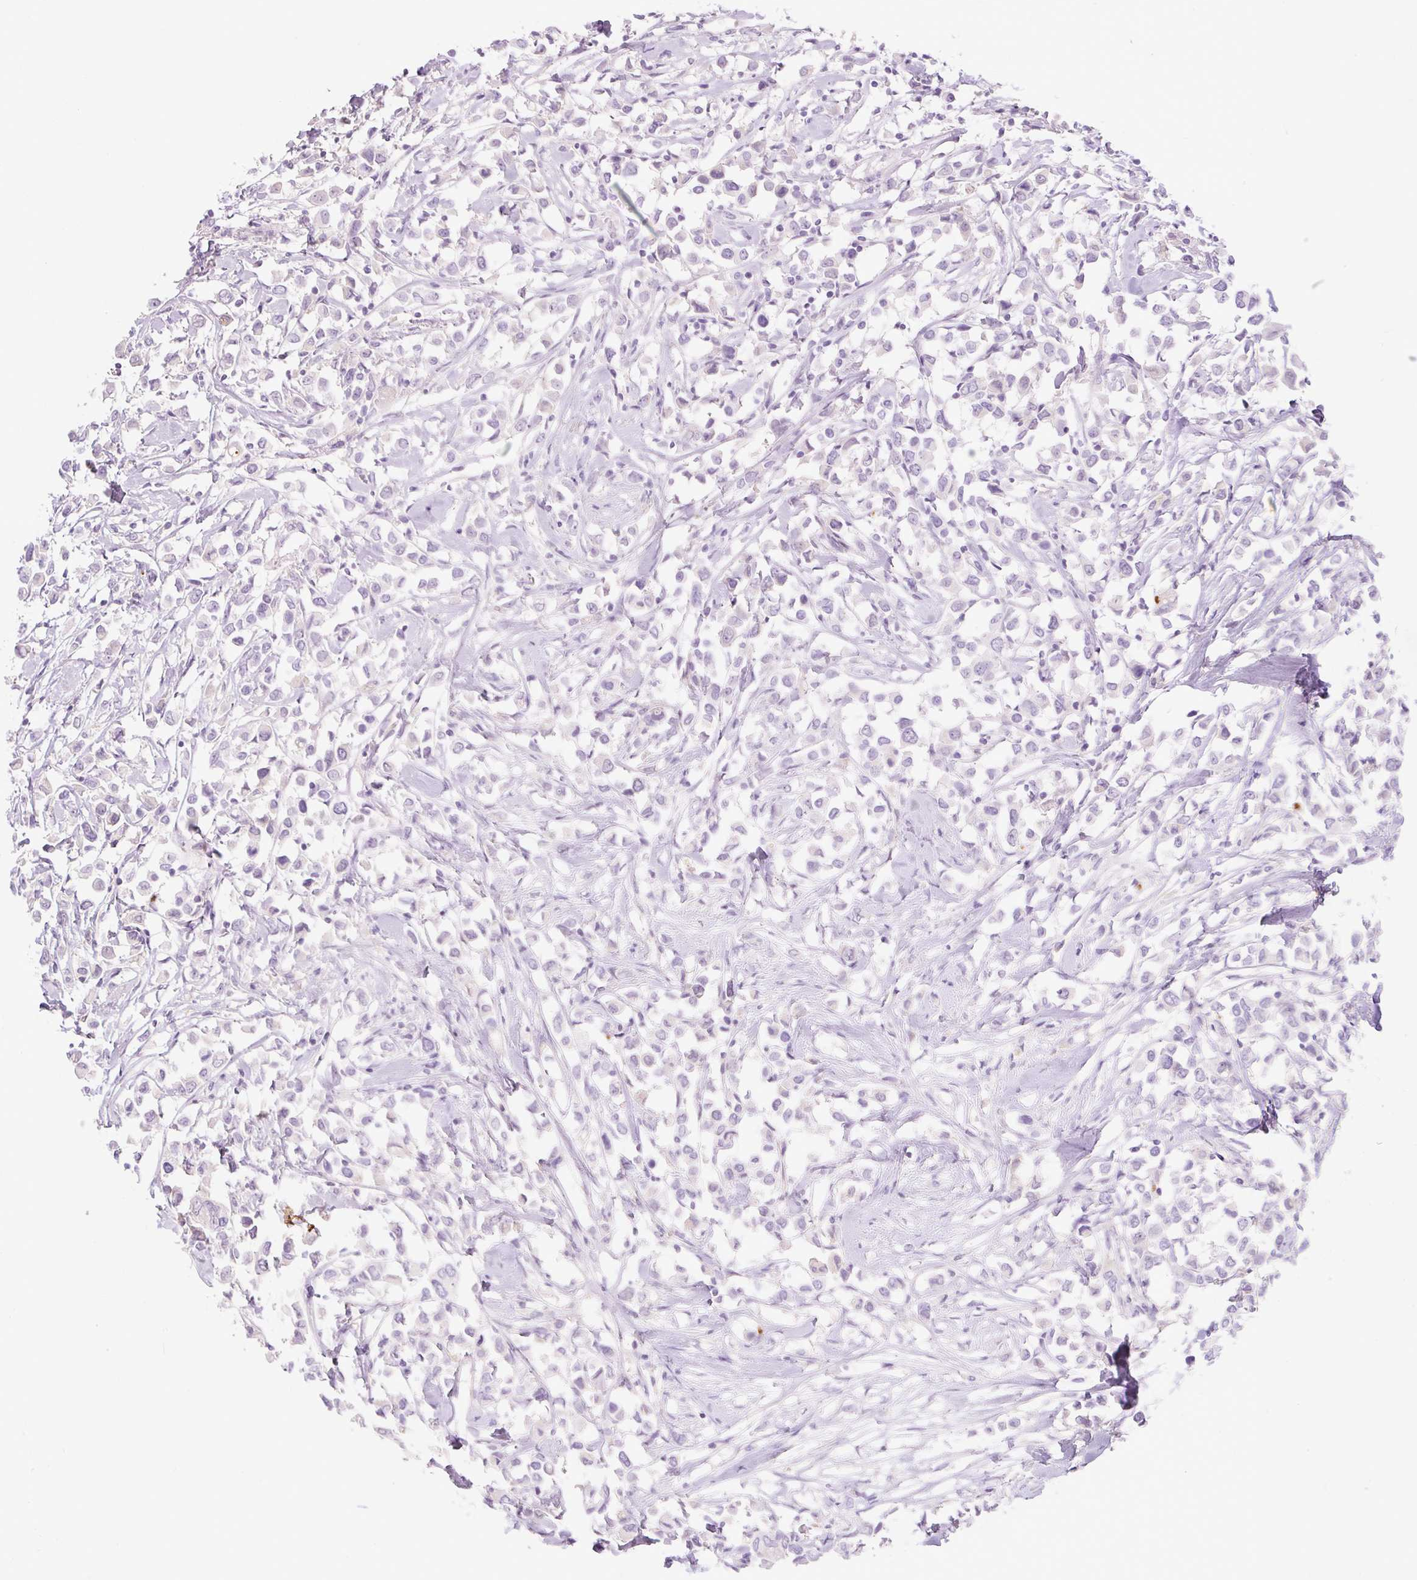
{"staining": {"intensity": "negative", "quantity": "none", "location": "none"}, "tissue": "breast cancer", "cell_type": "Tumor cells", "image_type": "cancer", "snomed": [{"axis": "morphology", "description": "Duct carcinoma"}, {"axis": "topography", "description": "Breast"}], "caption": "The IHC micrograph has no significant expression in tumor cells of breast cancer (infiltrating ductal carcinoma) tissue.", "gene": "MIA2", "patient": {"sex": "female", "age": 61}}